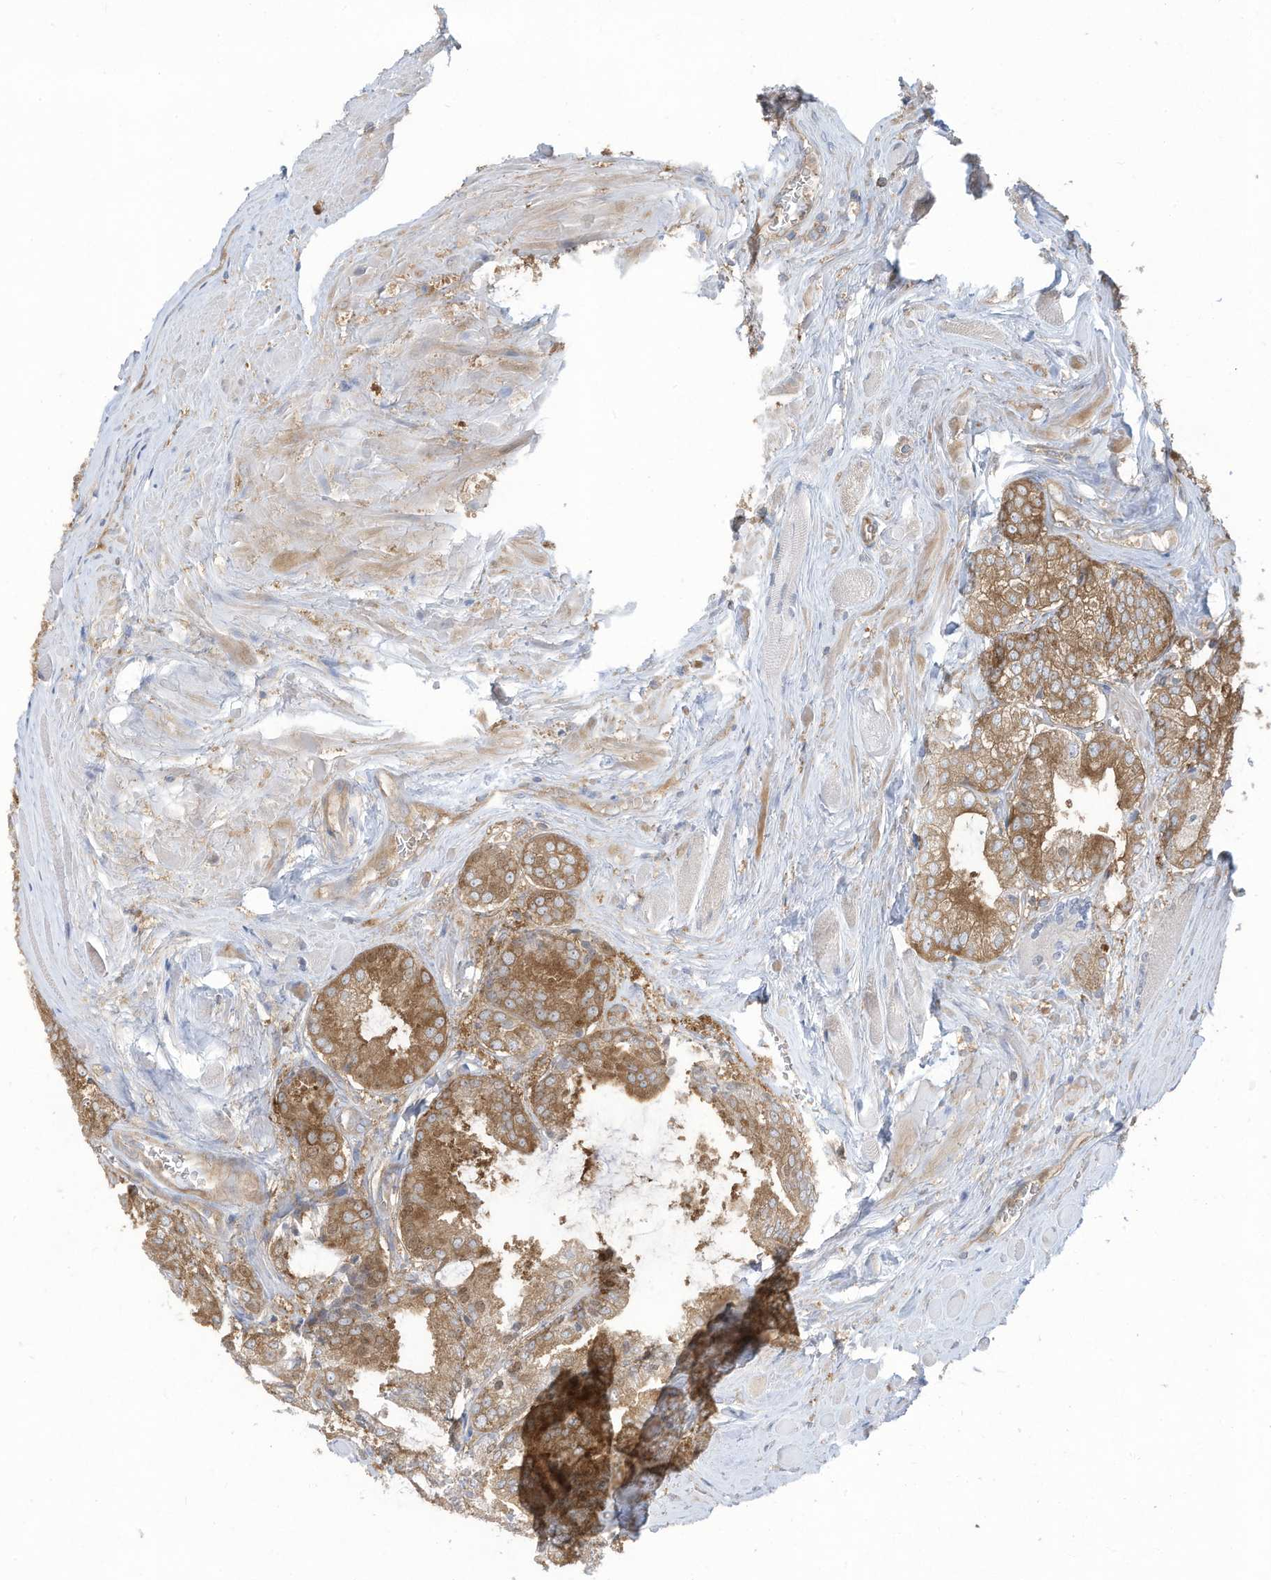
{"staining": {"intensity": "moderate", "quantity": ">75%", "location": "cytoplasmic/membranous,nuclear"}, "tissue": "prostate cancer", "cell_type": "Tumor cells", "image_type": "cancer", "snomed": [{"axis": "morphology", "description": "Adenocarcinoma, Low grade"}, {"axis": "topography", "description": "Prostate"}], "caption": "Immunohistochemical staining of human prostate cancer (low-grade adenocarcinoma) shows medium levels of moderate cytoplasmic/membranous and nuclear staining in about >75% of tumor cells.", "gene": "OLA1", "patient": {"sex": "male", "age": 67}}